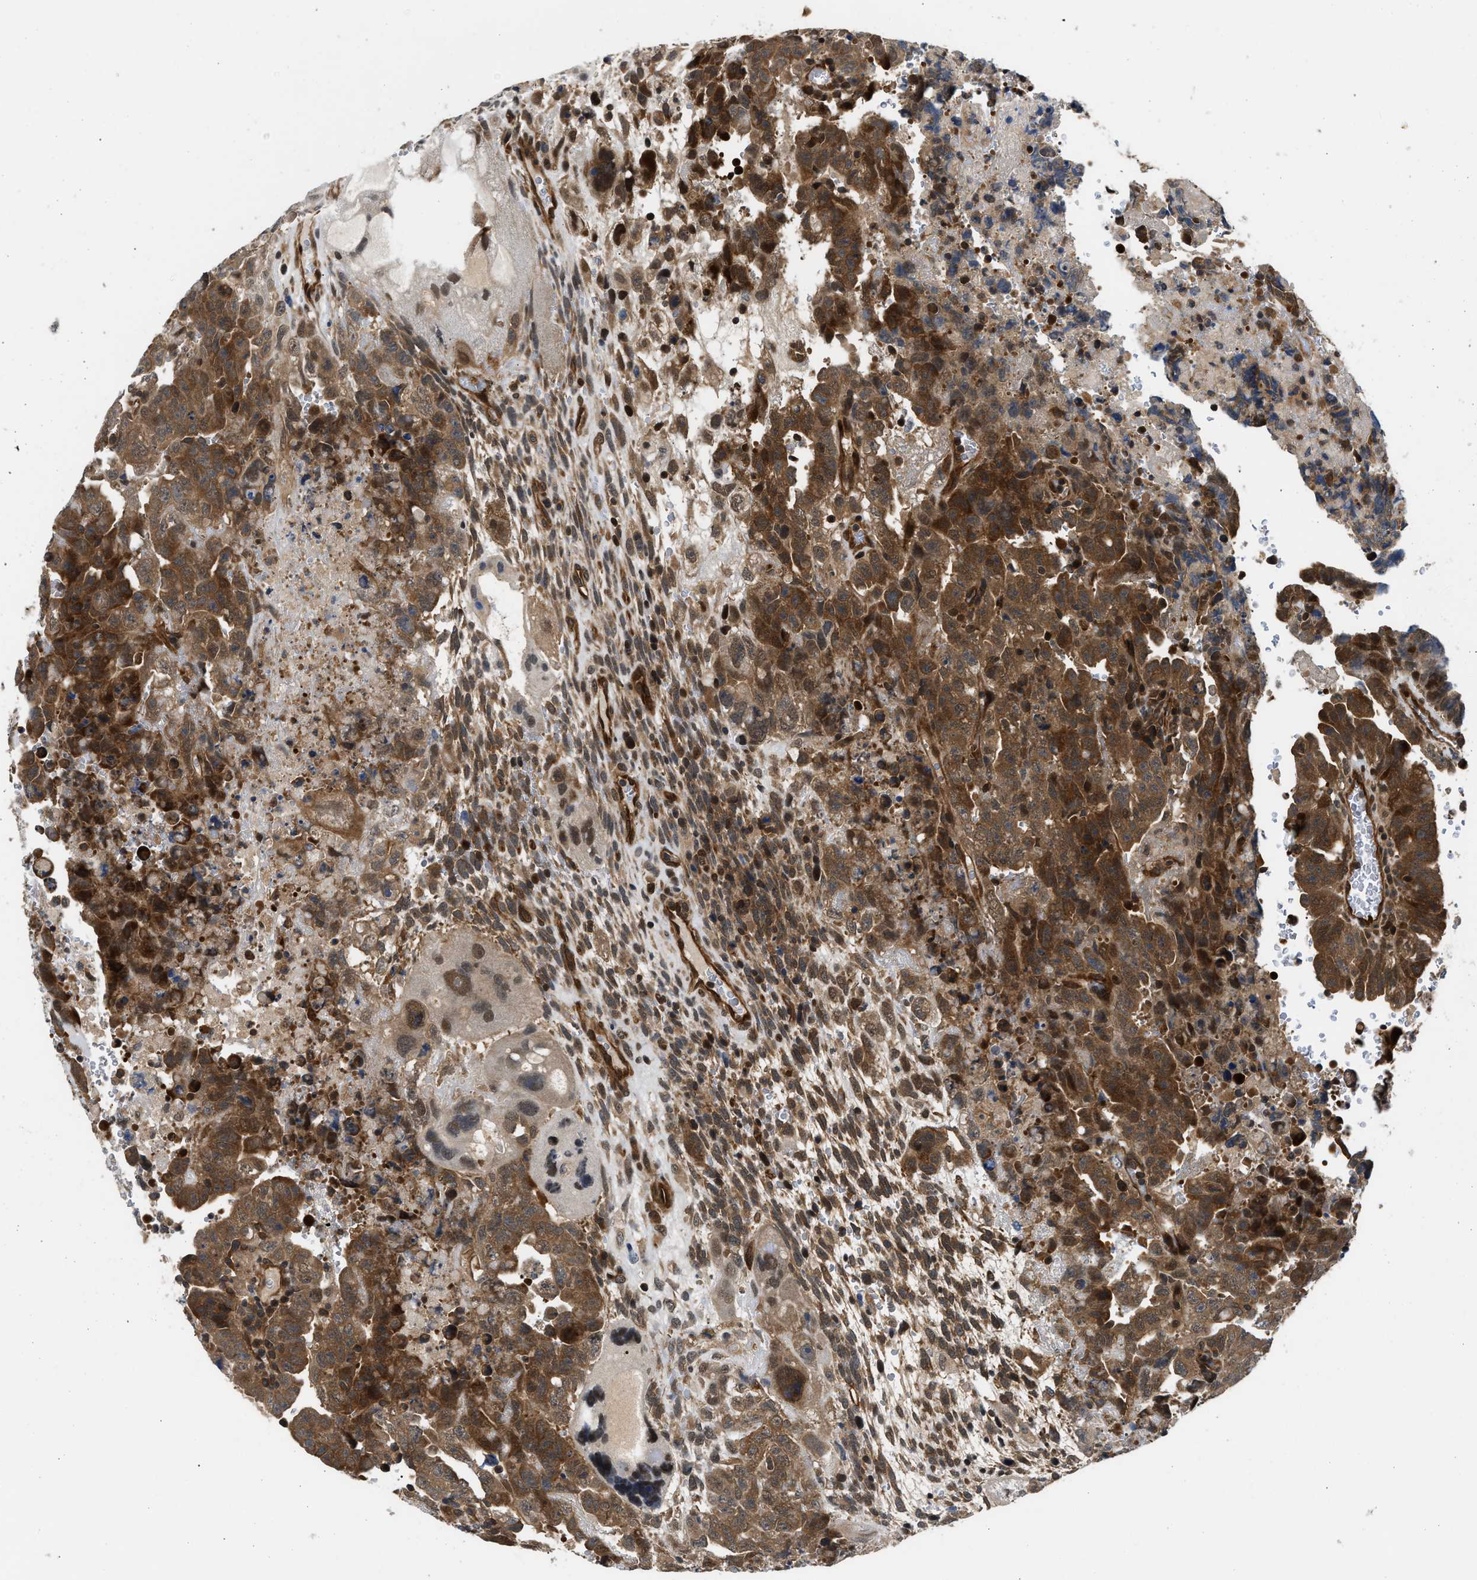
{"staining": {"intensity": "moderate", "quantity": ">75%", "location": "cytoplasmic/membranous"}, "tissue": "testis cancer", "cell_type": "Tumor cells", "image_type": "cancer", "snomed": [{"axis": "morphology", "description": "Carcinoma, Embryonal, NOS"}, {"axis": "topography", "description": "Testis"}], "caption": "Human embryonal carcinoma (testis) stained for a protein (brown) demonstrates moderate cytoplasmic/membranous positive positivity in approximately >75% of tumor cells.", "gene": "COPS2", "patient": {"sex": "male", "age": 28}}